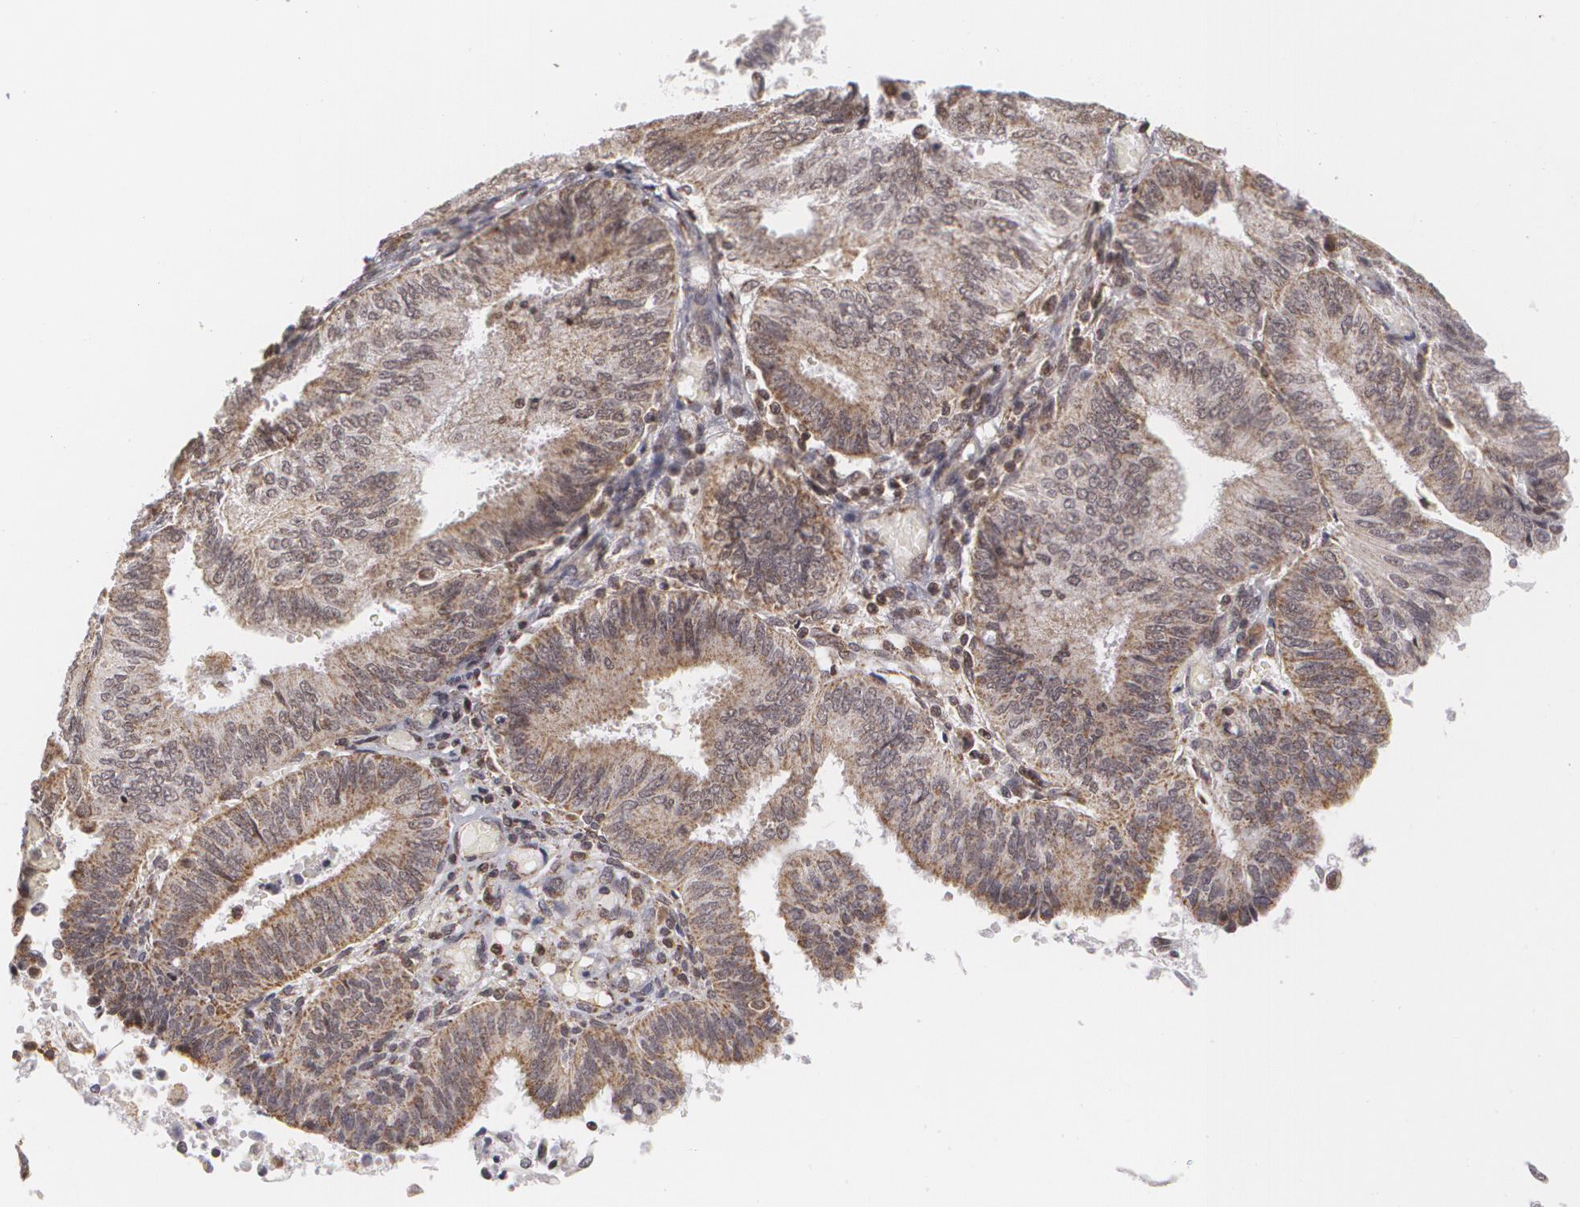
{"staining": {"intensity": "moderate", "quantity": "25%-75%", "location": "nuclear"}, "tissue": "endometrial cancer", "cell_type": "Tumor cells", "image_type": "cancer", "snomed": [{"axis": "morphology", "description": "Adenocarcinoma, NOS"}, {"axis": "topography", "description": "Endometrium"}], "caption": "Endometrial cancer stained for a protein exhibits moderate nuclear positivity in tumor cells.", "gene": "MXD1", "patient": {"sex": "female", "age": 55}}